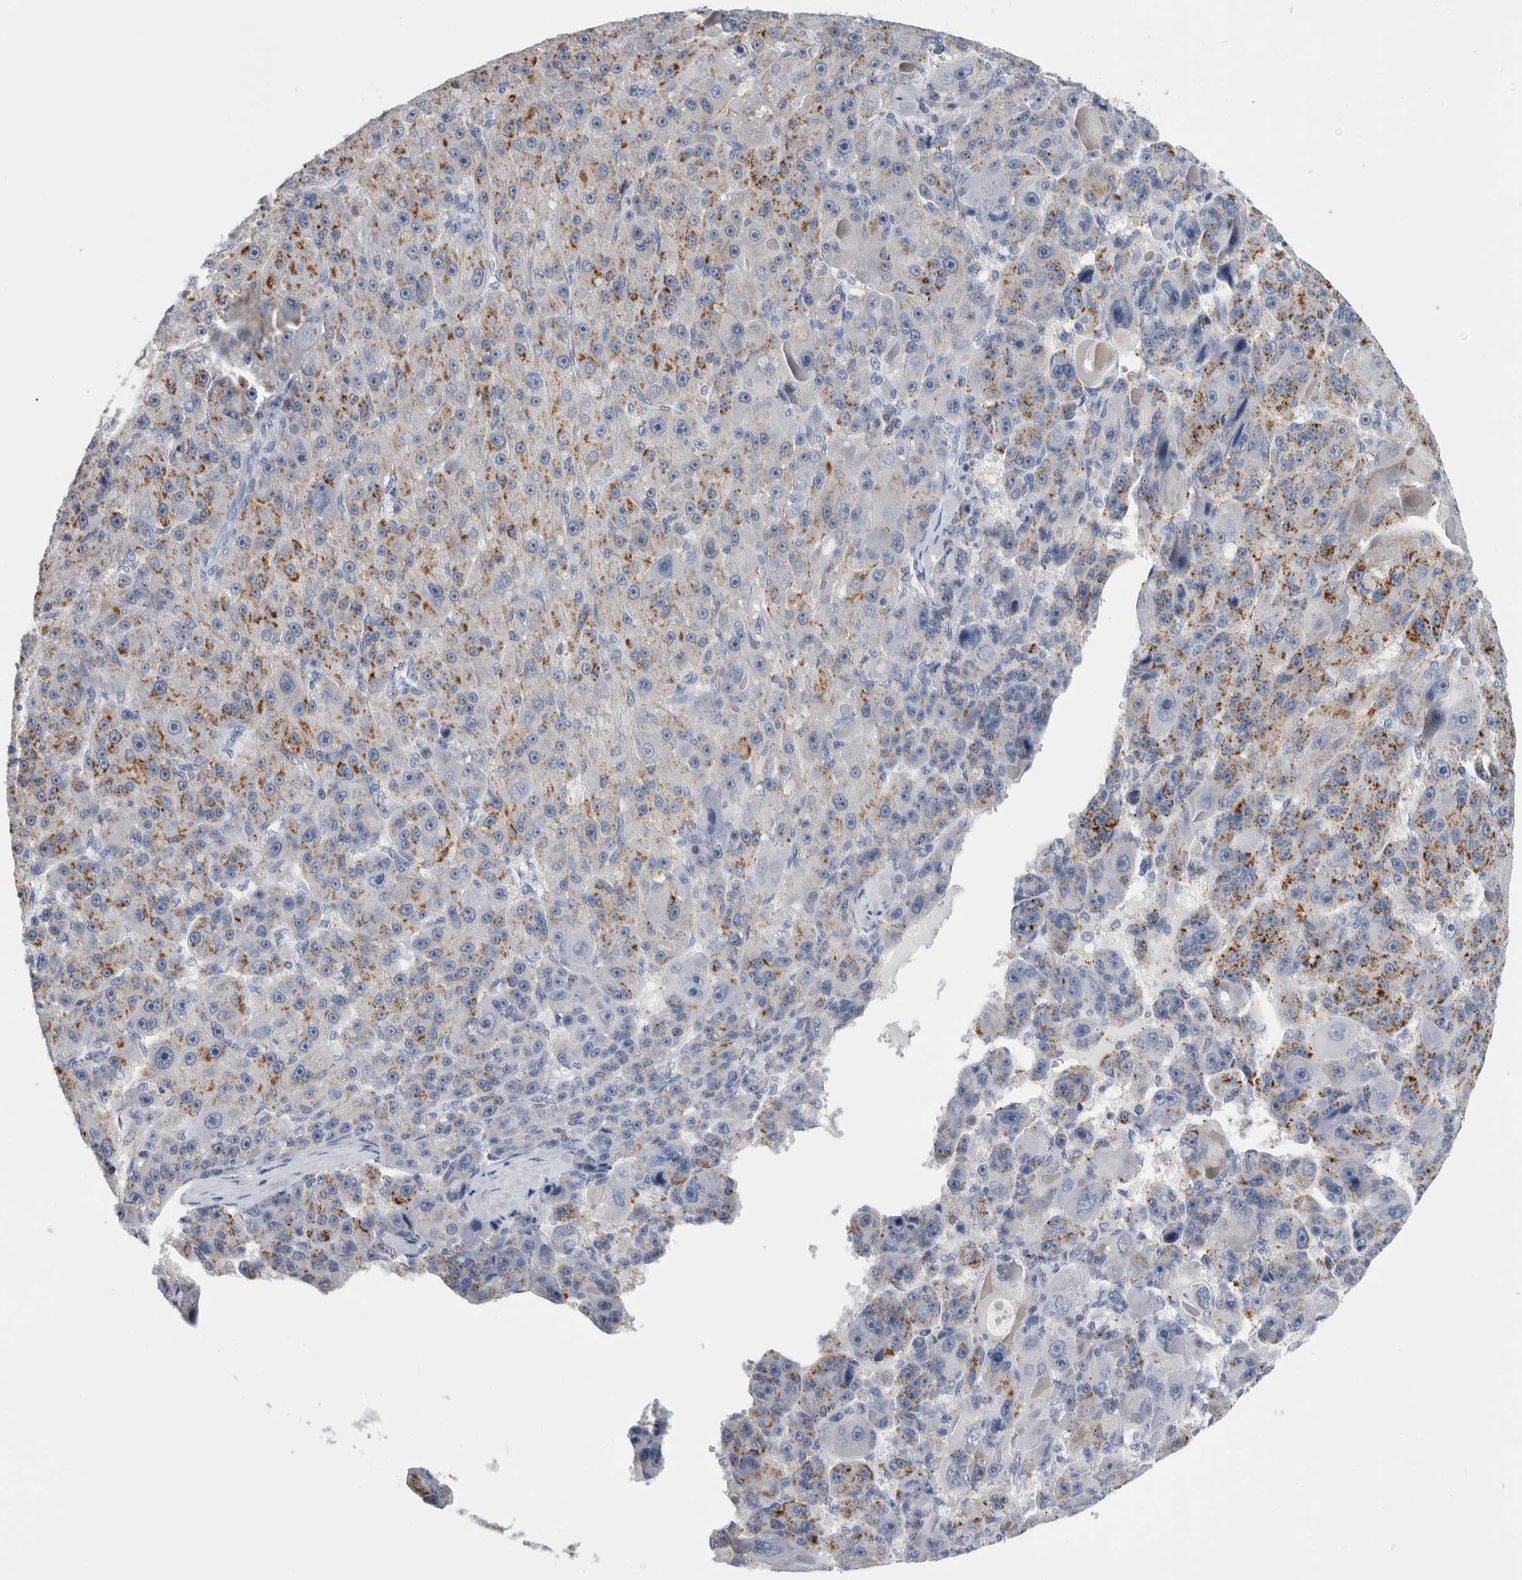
{"staining": {"intensity": "weak", "quantity": "<25%", "location": "cytoplasmic/membranous"}, "tissue": "liver cancer", "cell_type": "Tumor cells", "image_type": "cancer", "snomed": [{"axis": "morphology", "description": "Carcinoma, Hepatocellular, NOS"}, {"axis": "topography", "description": "Liver"}], "caption": "Human hepatocellular carcinoma (liver) stained for a protein using immunohistochemistry (IHC) exhibits no positivity in tumor cells.", "gene": "ANKFY1", "patient": {"sex": "male", "age": 76}}